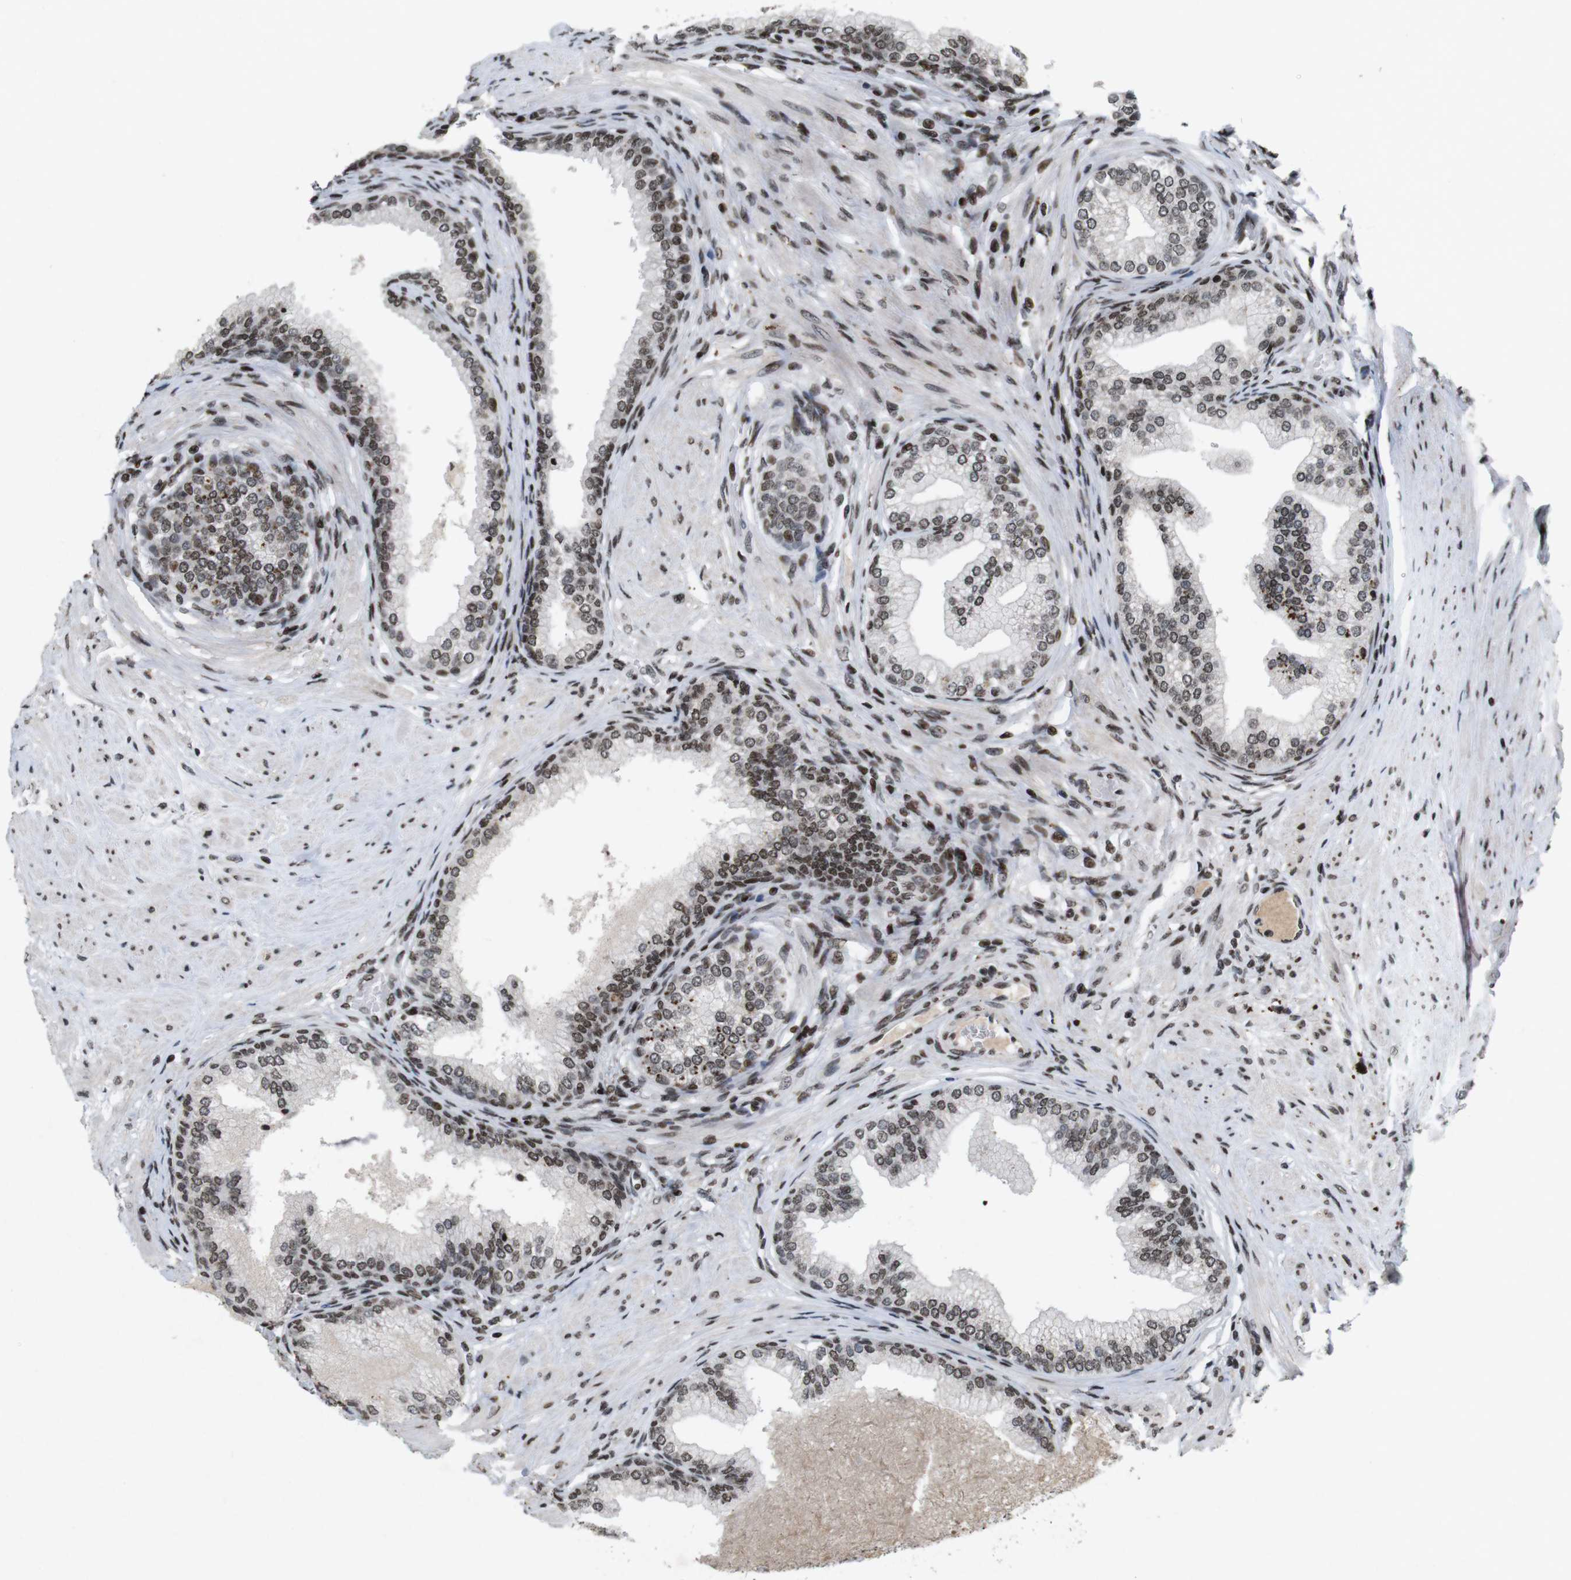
{"staining": {"intensity": "moderate", "quantity": ">75%", "location": "nuclear"}, "tissue": "prostate", "cell_type": "Glandular cells", "image_type": "normal", "snomed": [{"axis": "morphology", "description": "Normal tissue, NOS"}, {"axis": "morphology", "description": "Urothelial carcinoma, Low grade"}, {"axis": "topography", "description": "Urinary bladder"}, {"axis": "topography", "description": "Prostate"}], "caption": "A photomicrograph of prostate stained for a protein reveals moderate nuclear brown staining in glandular cells.", "gene": "MAGEH1", "patient": {"sex": "male", "age": 60}}